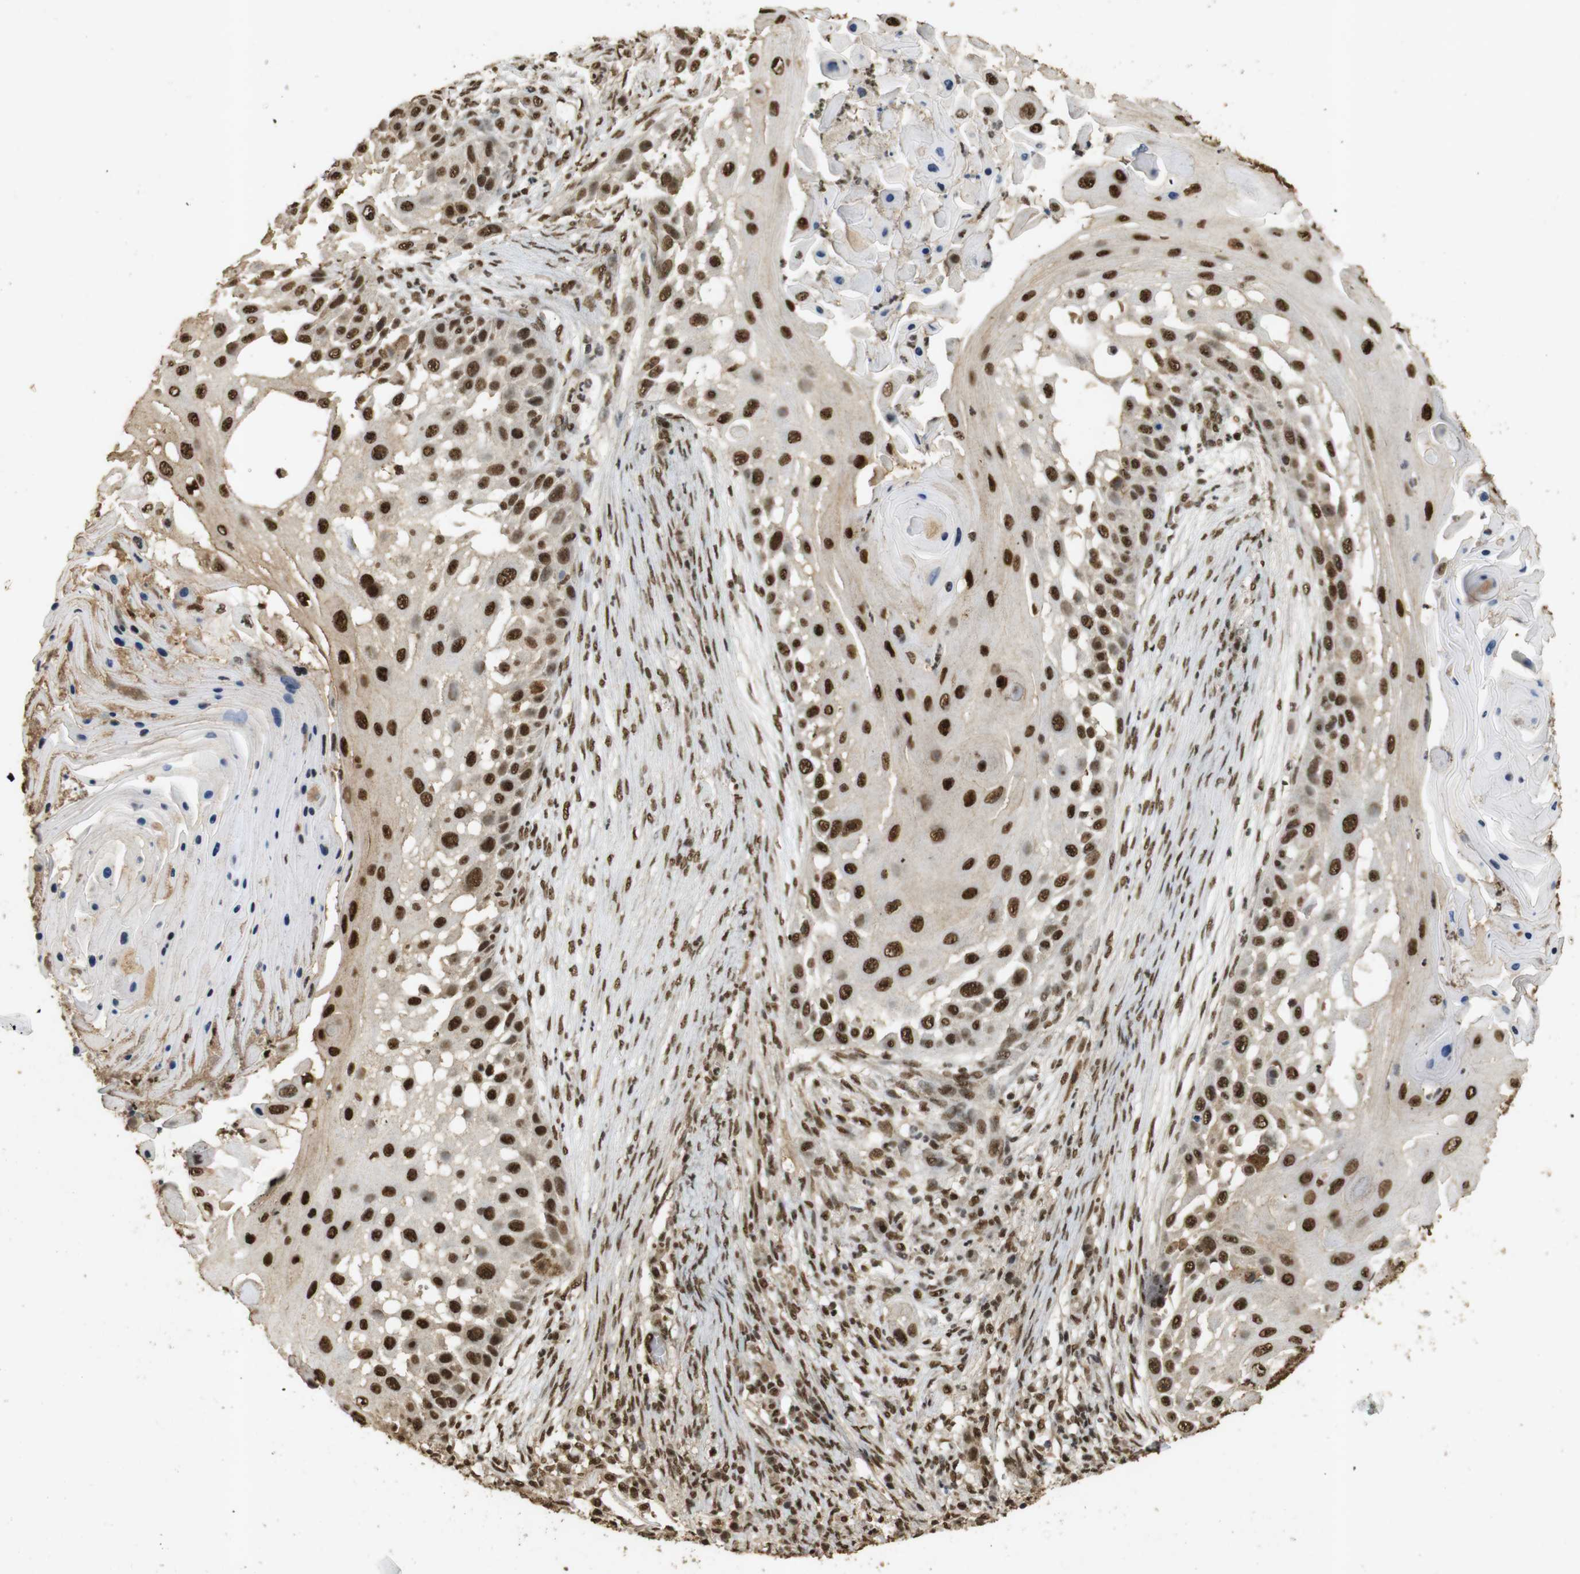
{"staining": {"intensity": "strong", "quantity": ">75%", "location": "nuclear"}, "tissue": "skin cancer", "cell_type": "Tumor cells", "image_type": "cancer", "snomed": [{"axis": "morphology", "description": "Squamous cell carcinoma, NOS"}, {"axis": "topography", "description": "Skin"}], "caption": "Protein analysis of skin cancer (squamous cell carcinoma) tissue displays strong nuclear staining in approximately >75% of tumor cells.", "gene": "GATA4", "patient": {"sex": "female", "age": 44}}